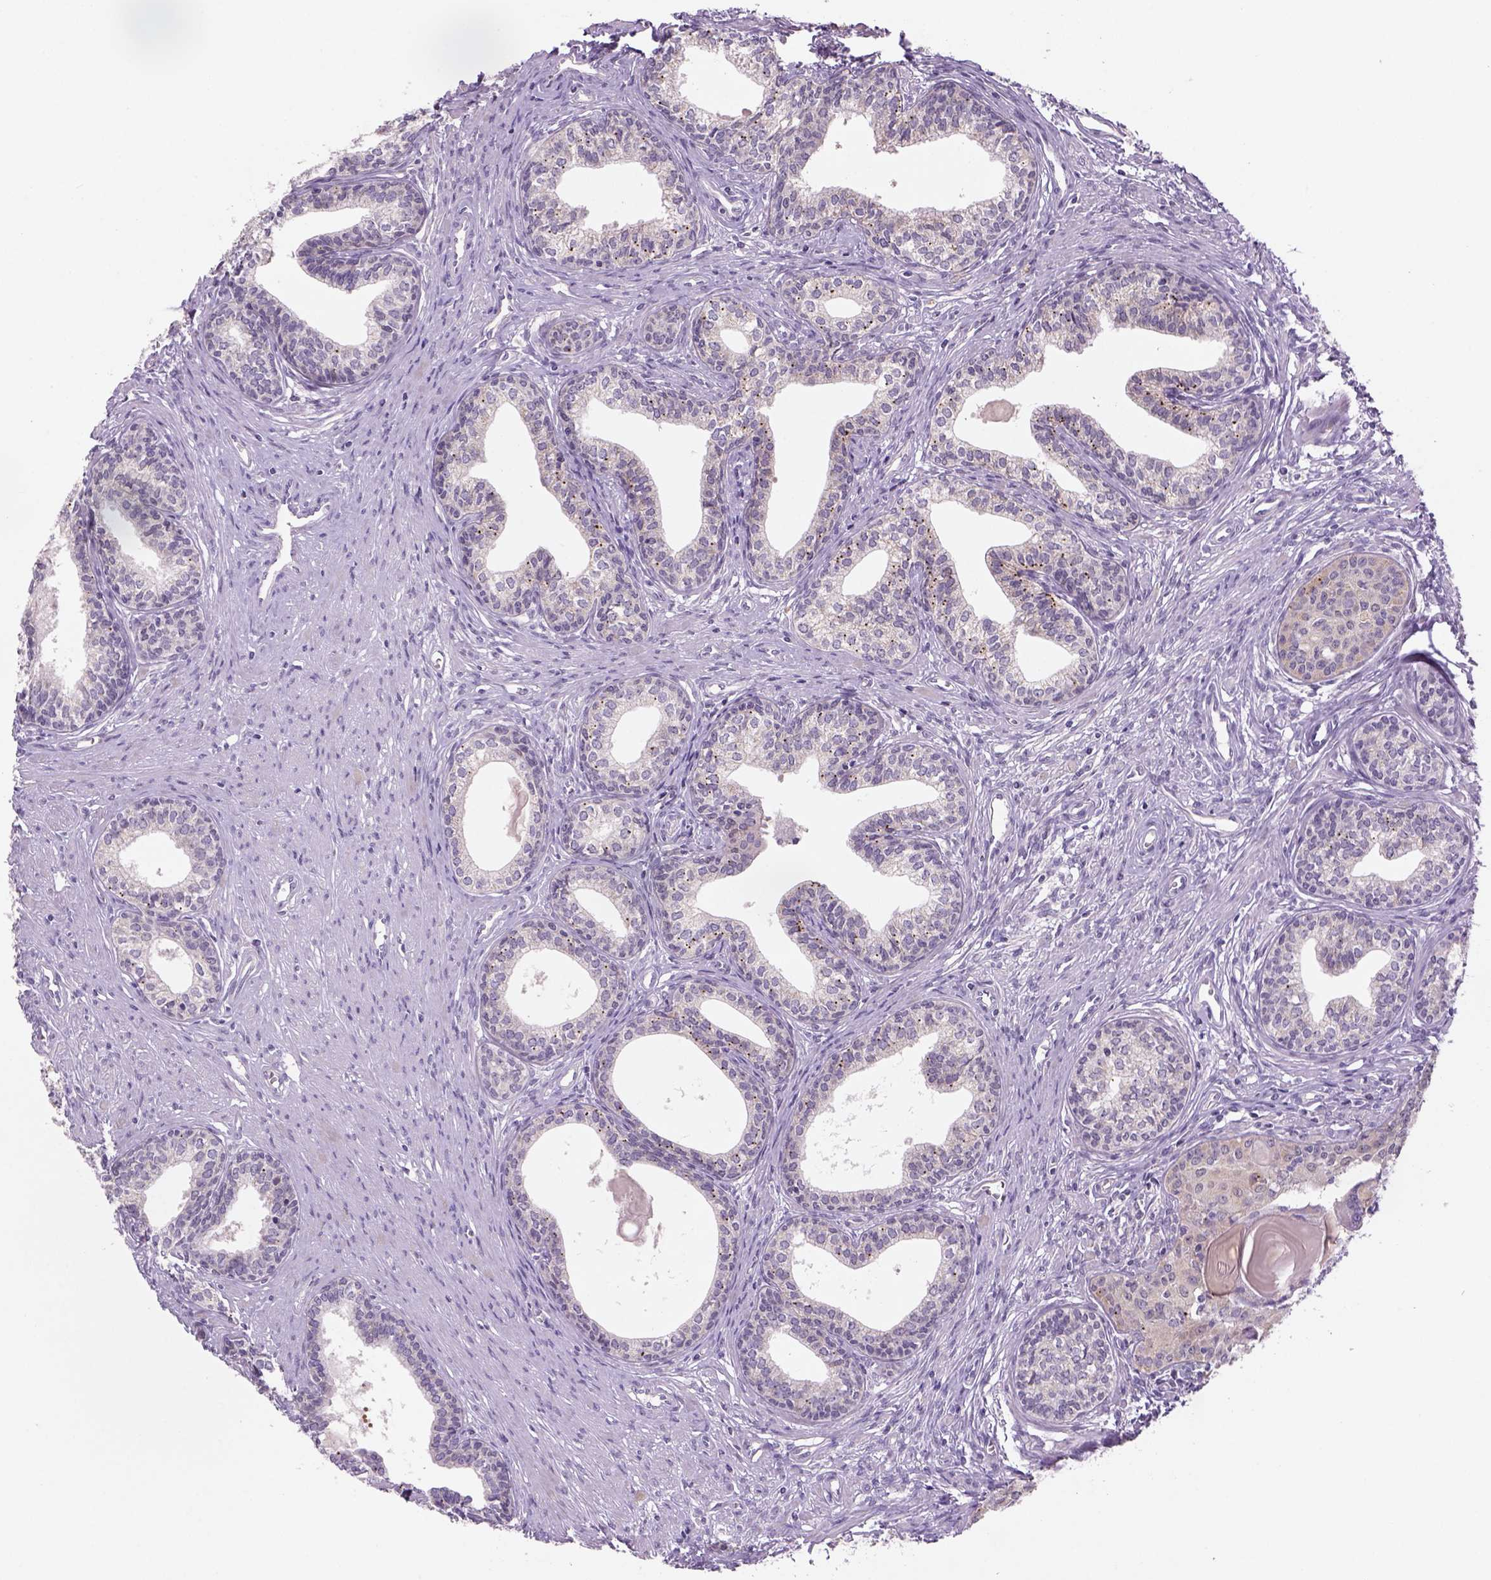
{"staining": {"intensity": "moderate", "quantity": "<25%", "location": "cytoplasmic/membranous"}, "tissue": "prostate", "cell_type": "Glandular cells", "image_type": "normal", "snomed": [{"axis": "morphology", "description": "Normal tissue, NOS"}, {"axis": "topography", "description": "Prostate"}], "caption": "A brown stain highlights moderate cytoplasmic/membranous expression of a protein in glandular cells of unremarkable prostate.", "gene": "ADGRV1", "patient": {"sex": "male", "age": 60}}